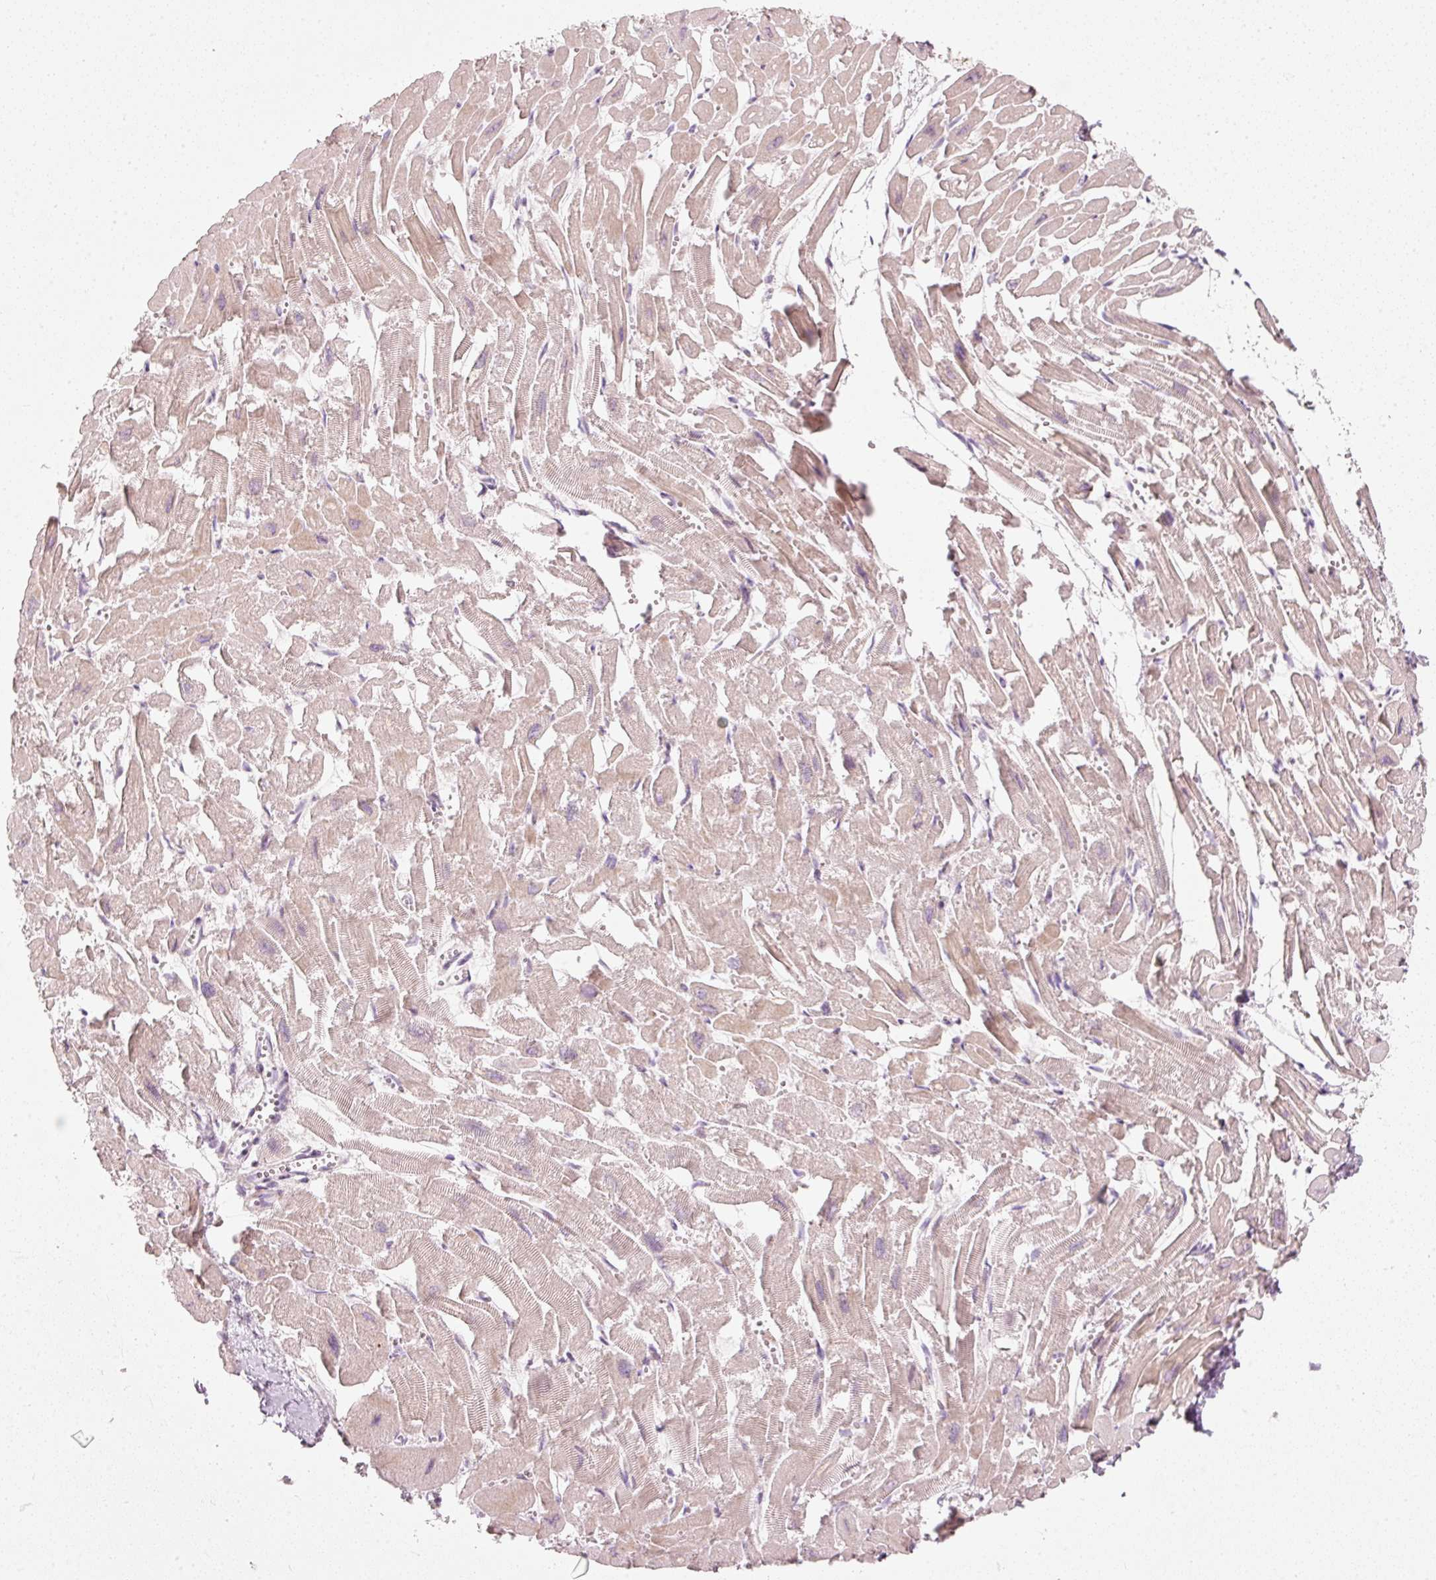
{"staining": {"intensity": "moderate", "quantity": "25%-75%", "location": "cytoplasmic/membranous"}, "tissue": "heart muscle", "cell_type": "Cardiomyocytes", "image_type": "normal", "snomed": [{"axis": "morphology", "description": "Normal tissue, NOS"}, {"axis": "topography", "description": "Heart"}], "caption": "Normal heart muscle displays moderate cytoplasmic/membranous positivity in about 25%-75% of cardiomyocytes, visualized by immunohistochemistry. Ihc stains the protein of interest in brown and the nuclei are stained blue.", "gene": "SLC20A1", "patient": {"sex": "male", "age": 54}}